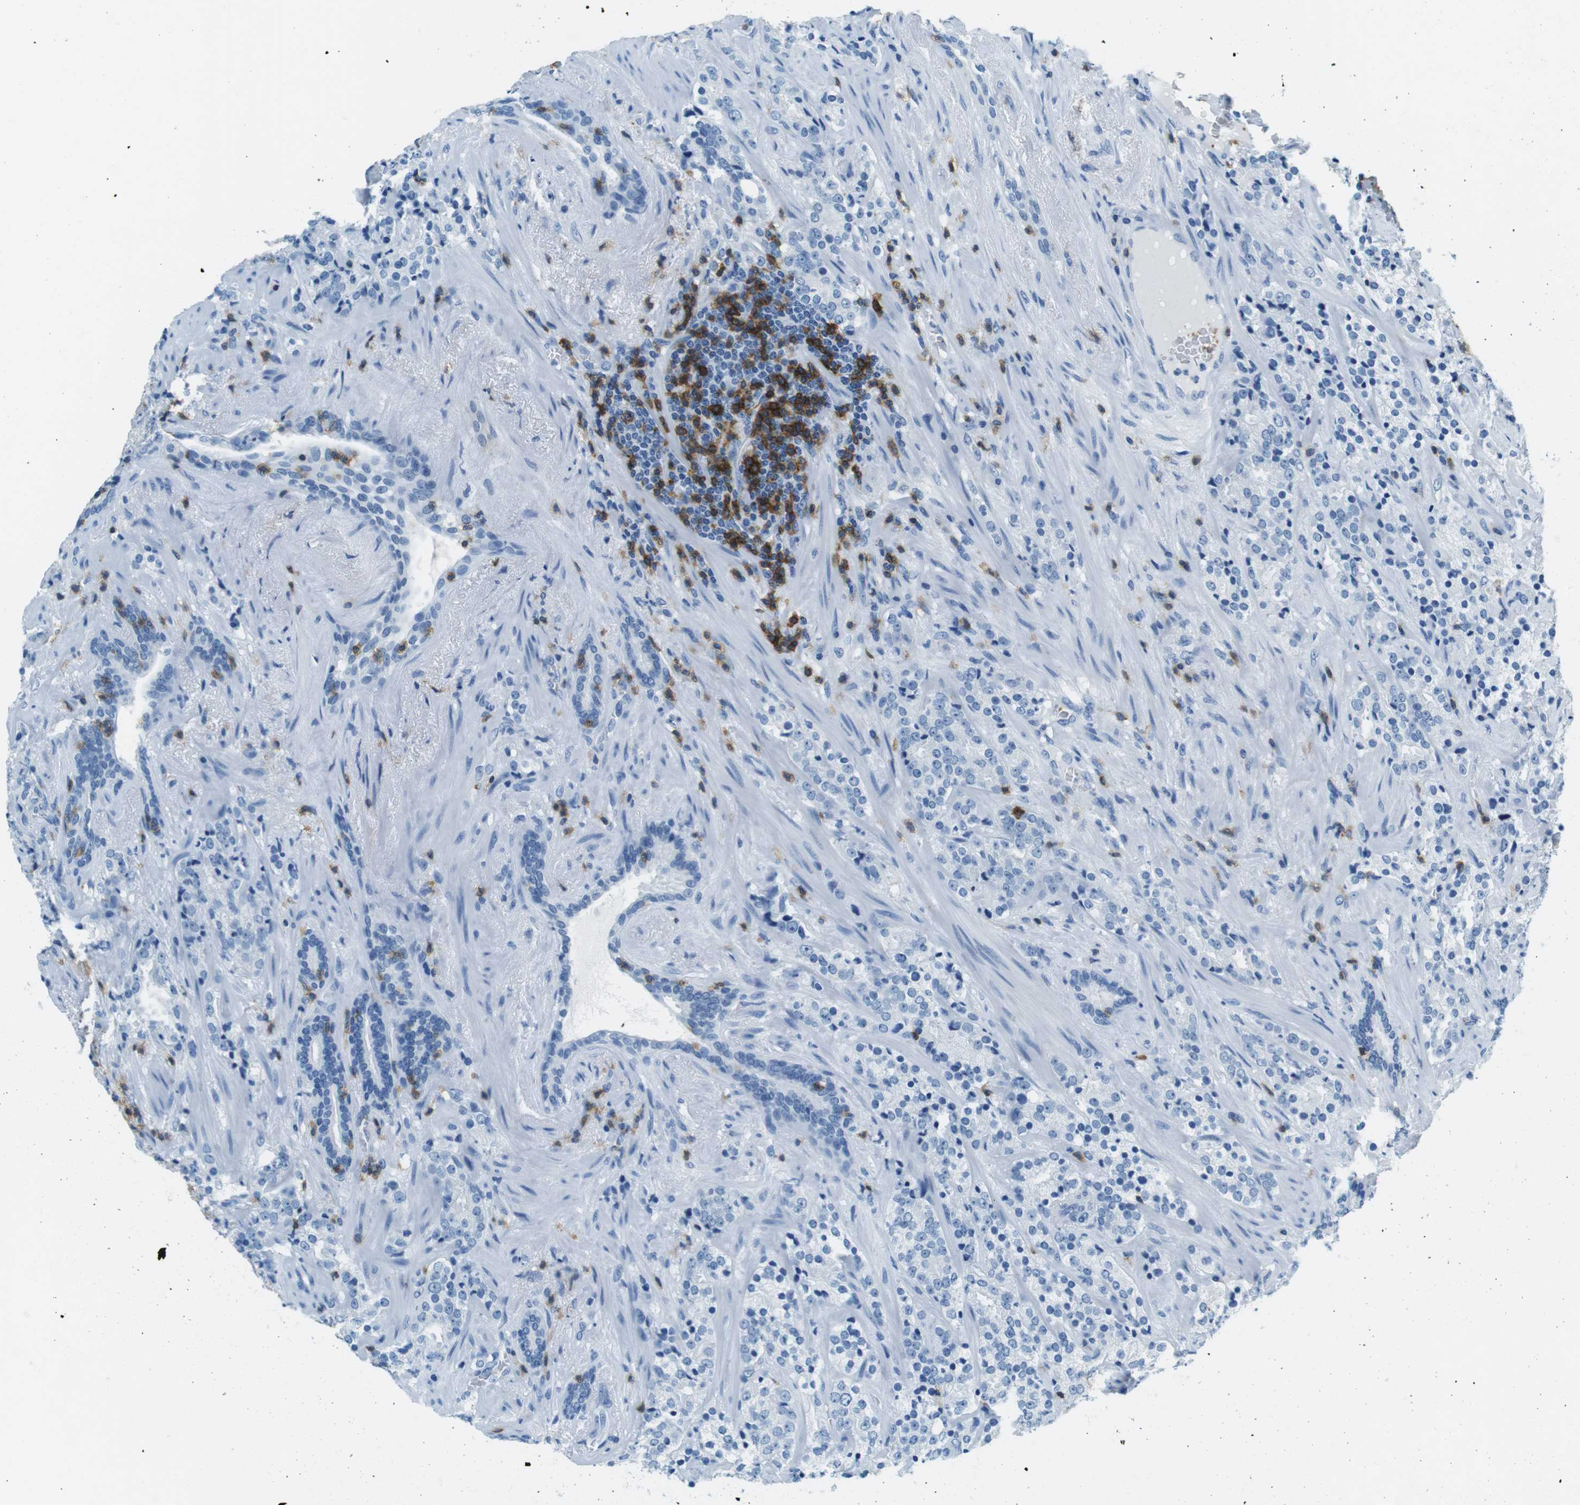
{"staining": {"intensity": "negative", "quantity": "none", "location": "none"}, "tissue": "prostate cancer", "cell_type": "Tumor cells", "image_type": "cancer", "snomed": [{"axis": "morphology", "description": "Adenocarcinoma, High grade"}, {"axis": "topography", "description": "Prostate"}], "caption": "Immunohistochemistry (IHC) image of neoplastic tissue: human prostate cancer stained with DAB demonstrates no significant protein expression in tumor cells. (DAB (3,3'-diaminobenzidine) immunohistochemistry (IHC), high magnification).", "gene": "LAT", "patient": {"sex": "male", "age": 71}}